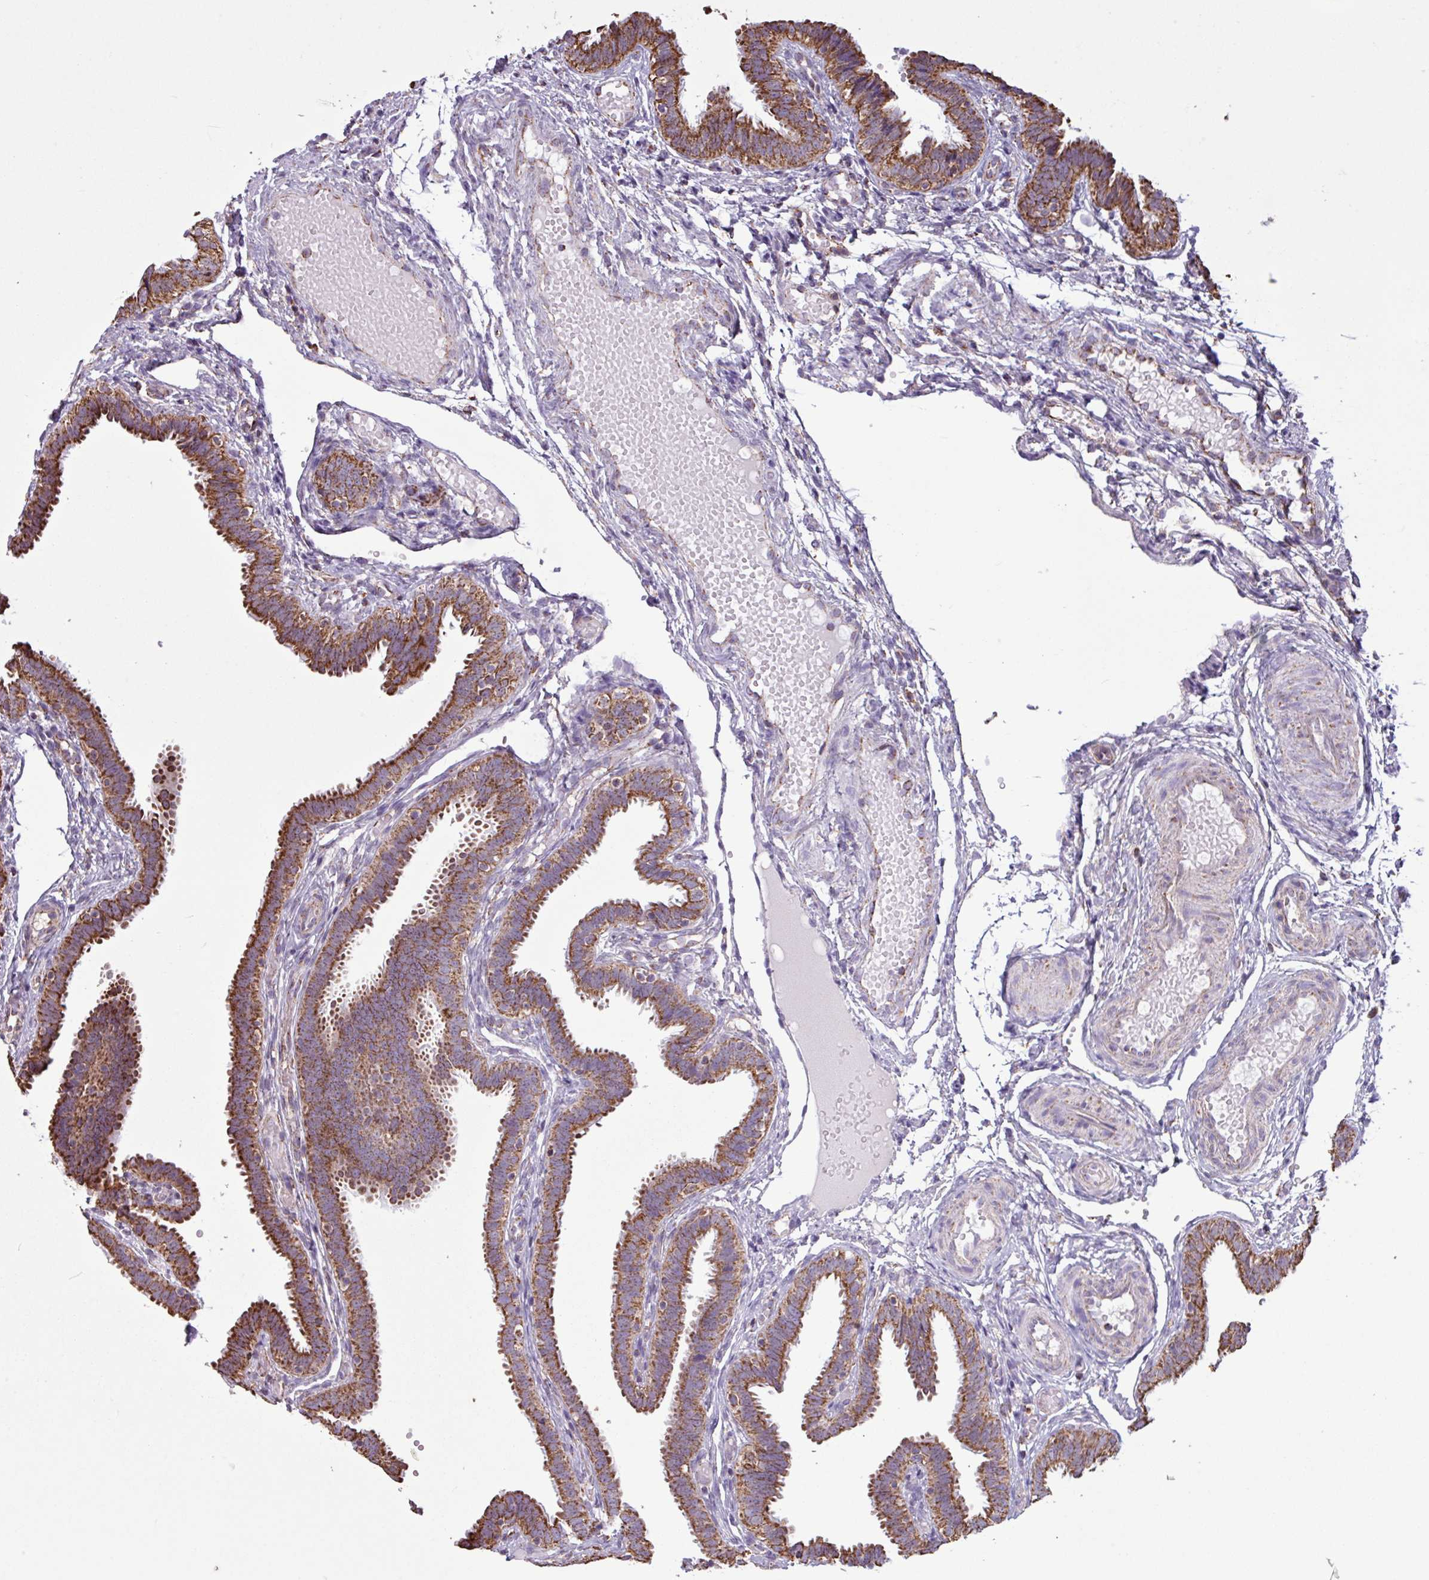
{"staining": {"intensity": "strong", "quantity": ">75%", "location": "cytoplasmic/membranous"}, "tissue": "fallopian tube", "cell_type": "Glandular cells", "image_type": "normal", "snomed": [{"axis": "morphology", "description": "Normal tissue, NOS"}, {"axis": "topography", "description": "Fallopian tube"}], "caption": "Strong cytoplasmic/membranous staining for a protein is appreciated in about >75% of glandular cells of benign fallopian tube using IHC.", "gene": "ALG8", "patient": {"sex": "female", "age": 37}}